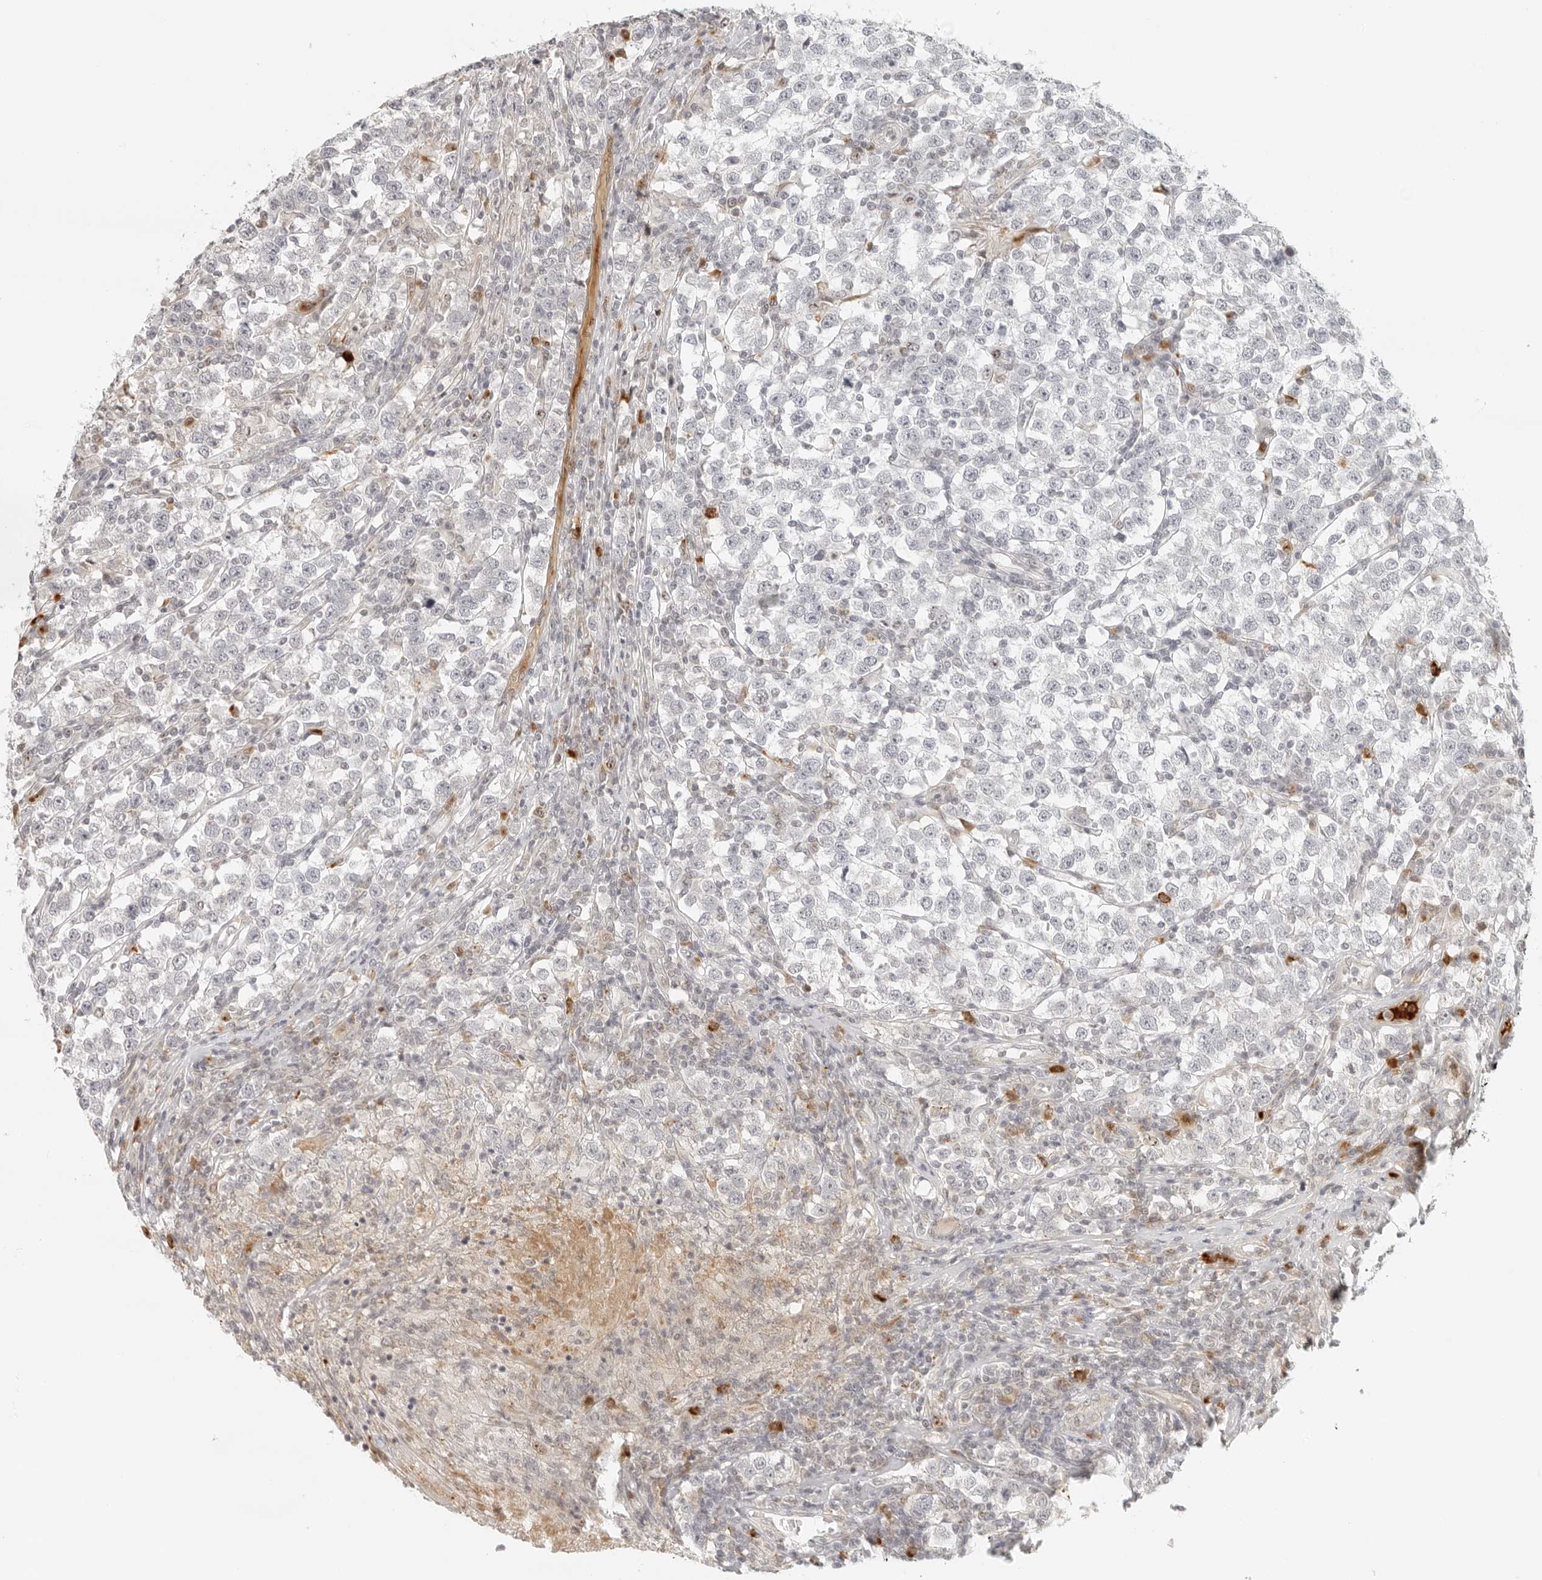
{"staining": {"intensity": "negative", "quantity": "none", "location": "none"}, "tissue": "testis cancer", "cell_type": "Tumor cells", "image_type": "cancer", "snomed": [{"axis": "morphology", "description": "Normal tissue, NOS"}, {"axis": "morphology", "description": "Seminoma, NOS"}, {"axis": "topography", "description": "Testis"}], "caption": "Immunohistochemistry of human testis cancer (seminoma) demonstrates no staining in tumor cells.", "gene": "ZNF678", "patient": {"sex": "male", "age": 43}}